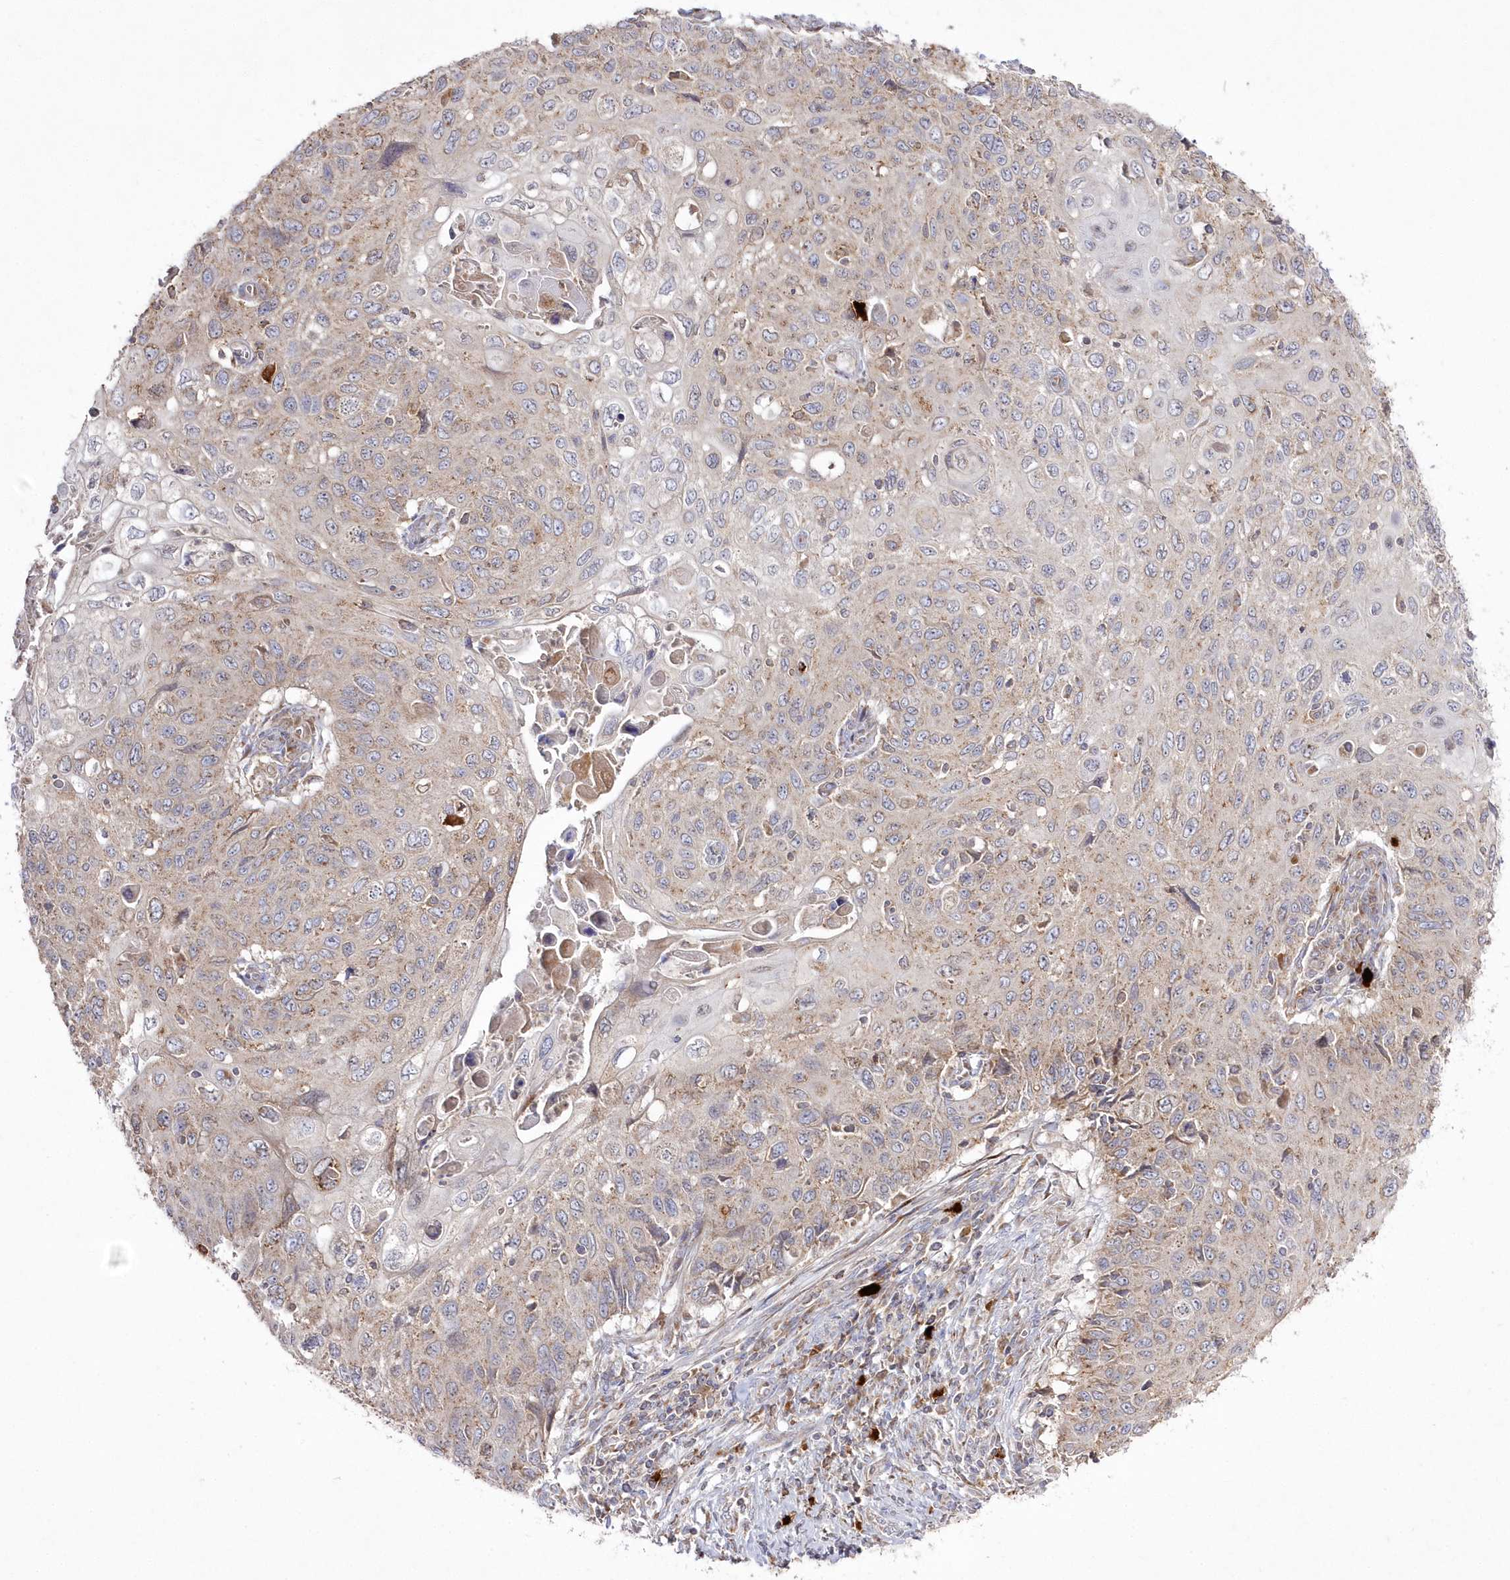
{"staining": {"intensity": "weak", "quantity": "25%-75%", "location": "cytoplasmic/membranous"}, "tissue": "cervical cancer", "cell_type": "Tumor cells", "image_type": "cancer", "snomed": [{"axis": "morphology", "description": "Squamous cell carcinoma, NOS"}, {"axis": "topography", "description": "Cervix"}], "caption": "Immunohistochemistry micrograph of neoplastic tissue: squamous cell carcinoma (cervical) stained using immunohistochemistry (IHC) displays low levels of weak protein expression localized specifically in the cytoplasmic/membranous of tumor cells, appearing as a cytoplasmic/membranous brown color.", "gene": "ARSB", "patient": {"sex": "female", "age": 70}}